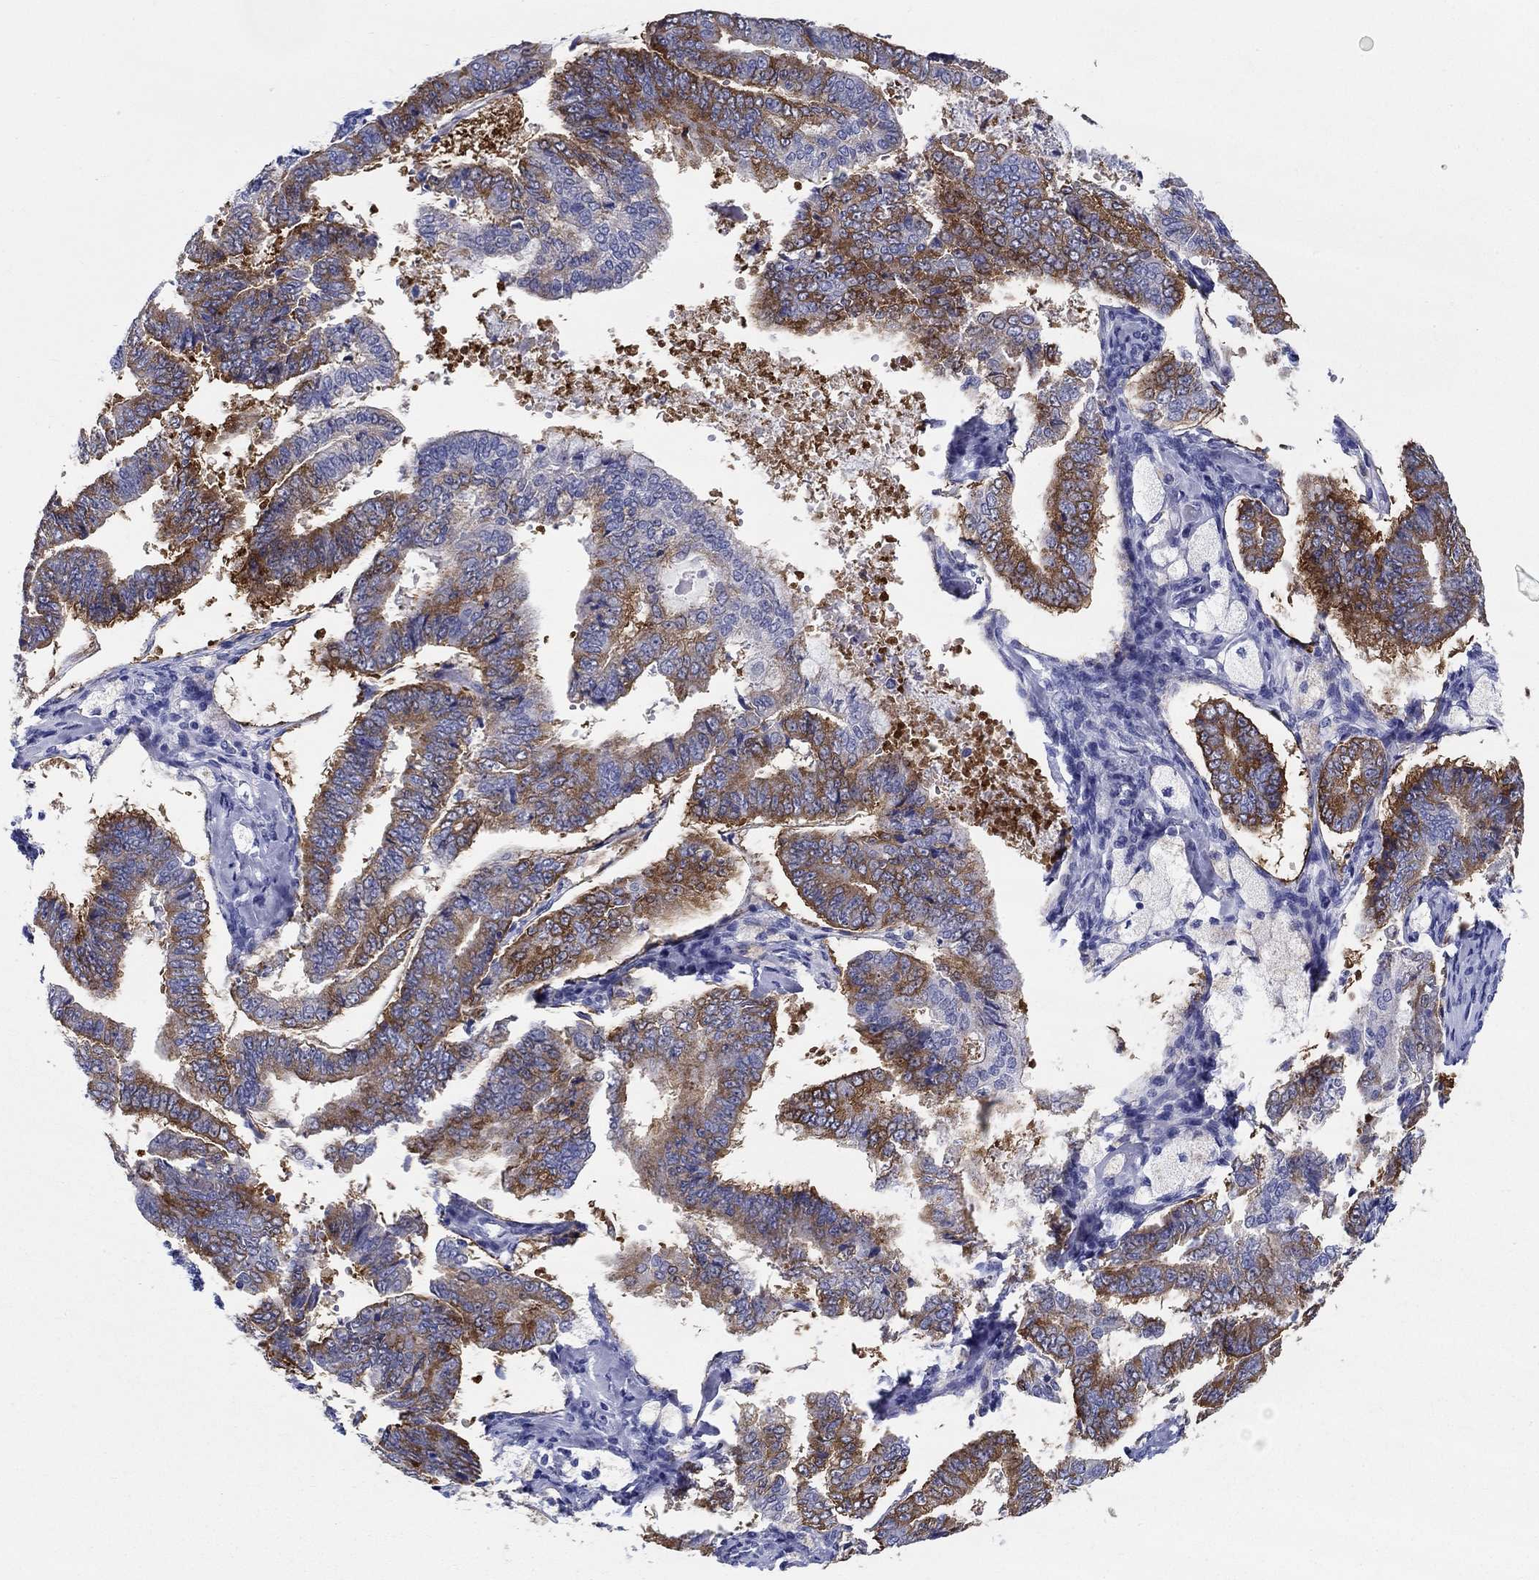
{"staining": {"intensity": "strong", "quantity": ">75%", "location": "cytoplasmic/membranous"}, "tissue": "endometrial cancer", "cell_type": "Tumor cells", "image_type": "cancer", "snomed": [{"axis": "morphology", "description": "Adenocarcinoma, NOS"}, {"axis": "topography", "description": "Endometrium"}], "caption": "Endometrial cancer (adenocarcinoma) stained with DAB (3,3'-diaminobenzidine) immunohistochemistry (IHC) shows high levels of strong cytoplasmic/membranous expression in approximately >75% of tumor cells.", "gene": "RAP1GAP", "patient": {"sex": "female", "age": 63}}